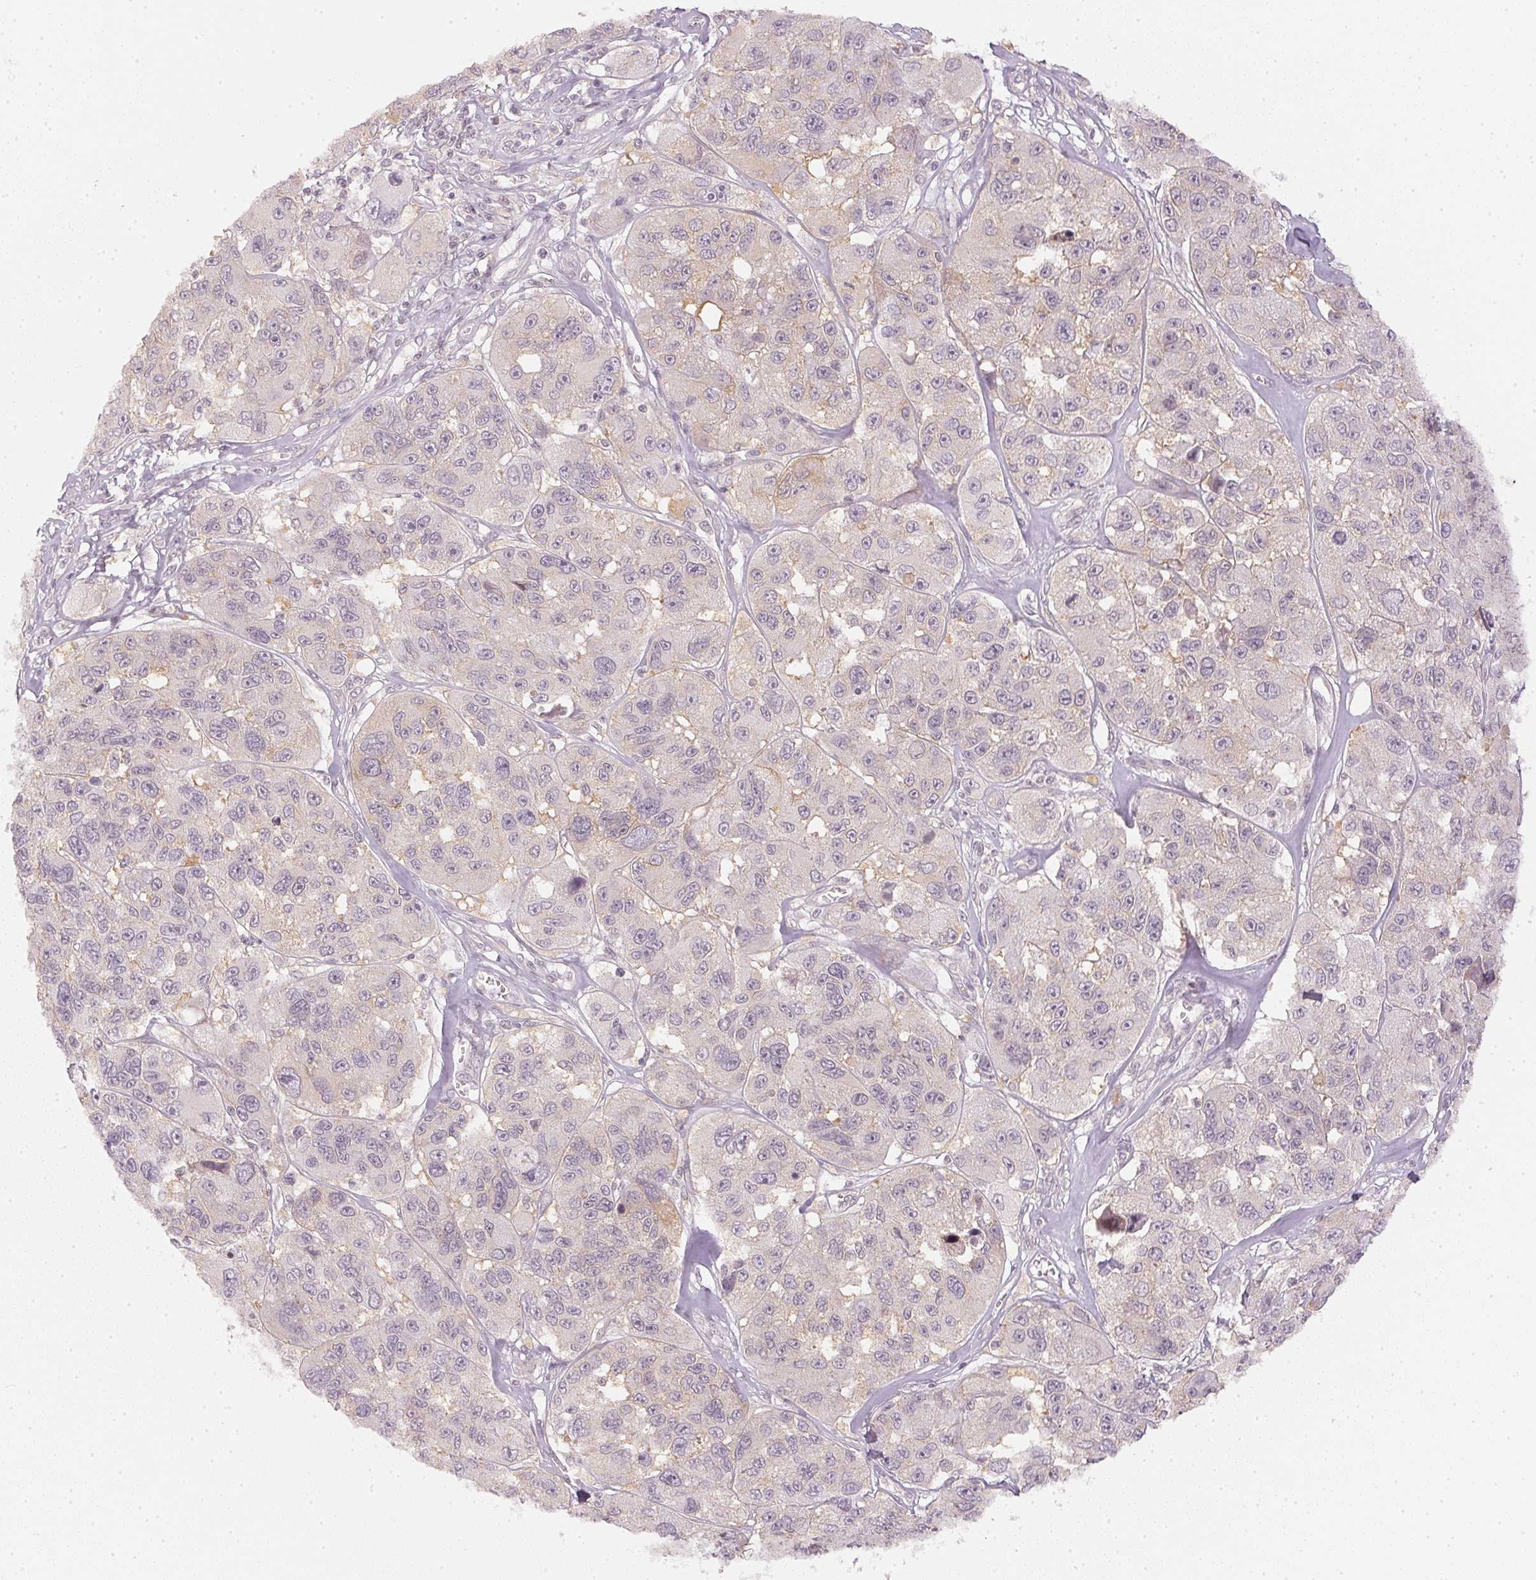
{"staining": {"intensity": "negative", "quantity": "none", "location": "none"}, "tissue": "melanoma", "cell_type": "Tumor cells", "image_type": "cancer", "snomed": [{"axis": "morphology", "description": "Malignant melanoma, NOS"}, {"axis": "topography", "description": "Skin"}], "caption": "An immunohistochemistry (IHC) photomicrograph of malignant melanoma is shown. There is no staining in tumor cells of malignant melanoma. Brightfield microscopy of immunohistochemistry stained with DAB (3,3'-diaminobenzidine) (brown) and hematoxylin (blue), captured at high magnification.", "gene": "KPRP", "patient": {"sex": "female", "age": 66}}